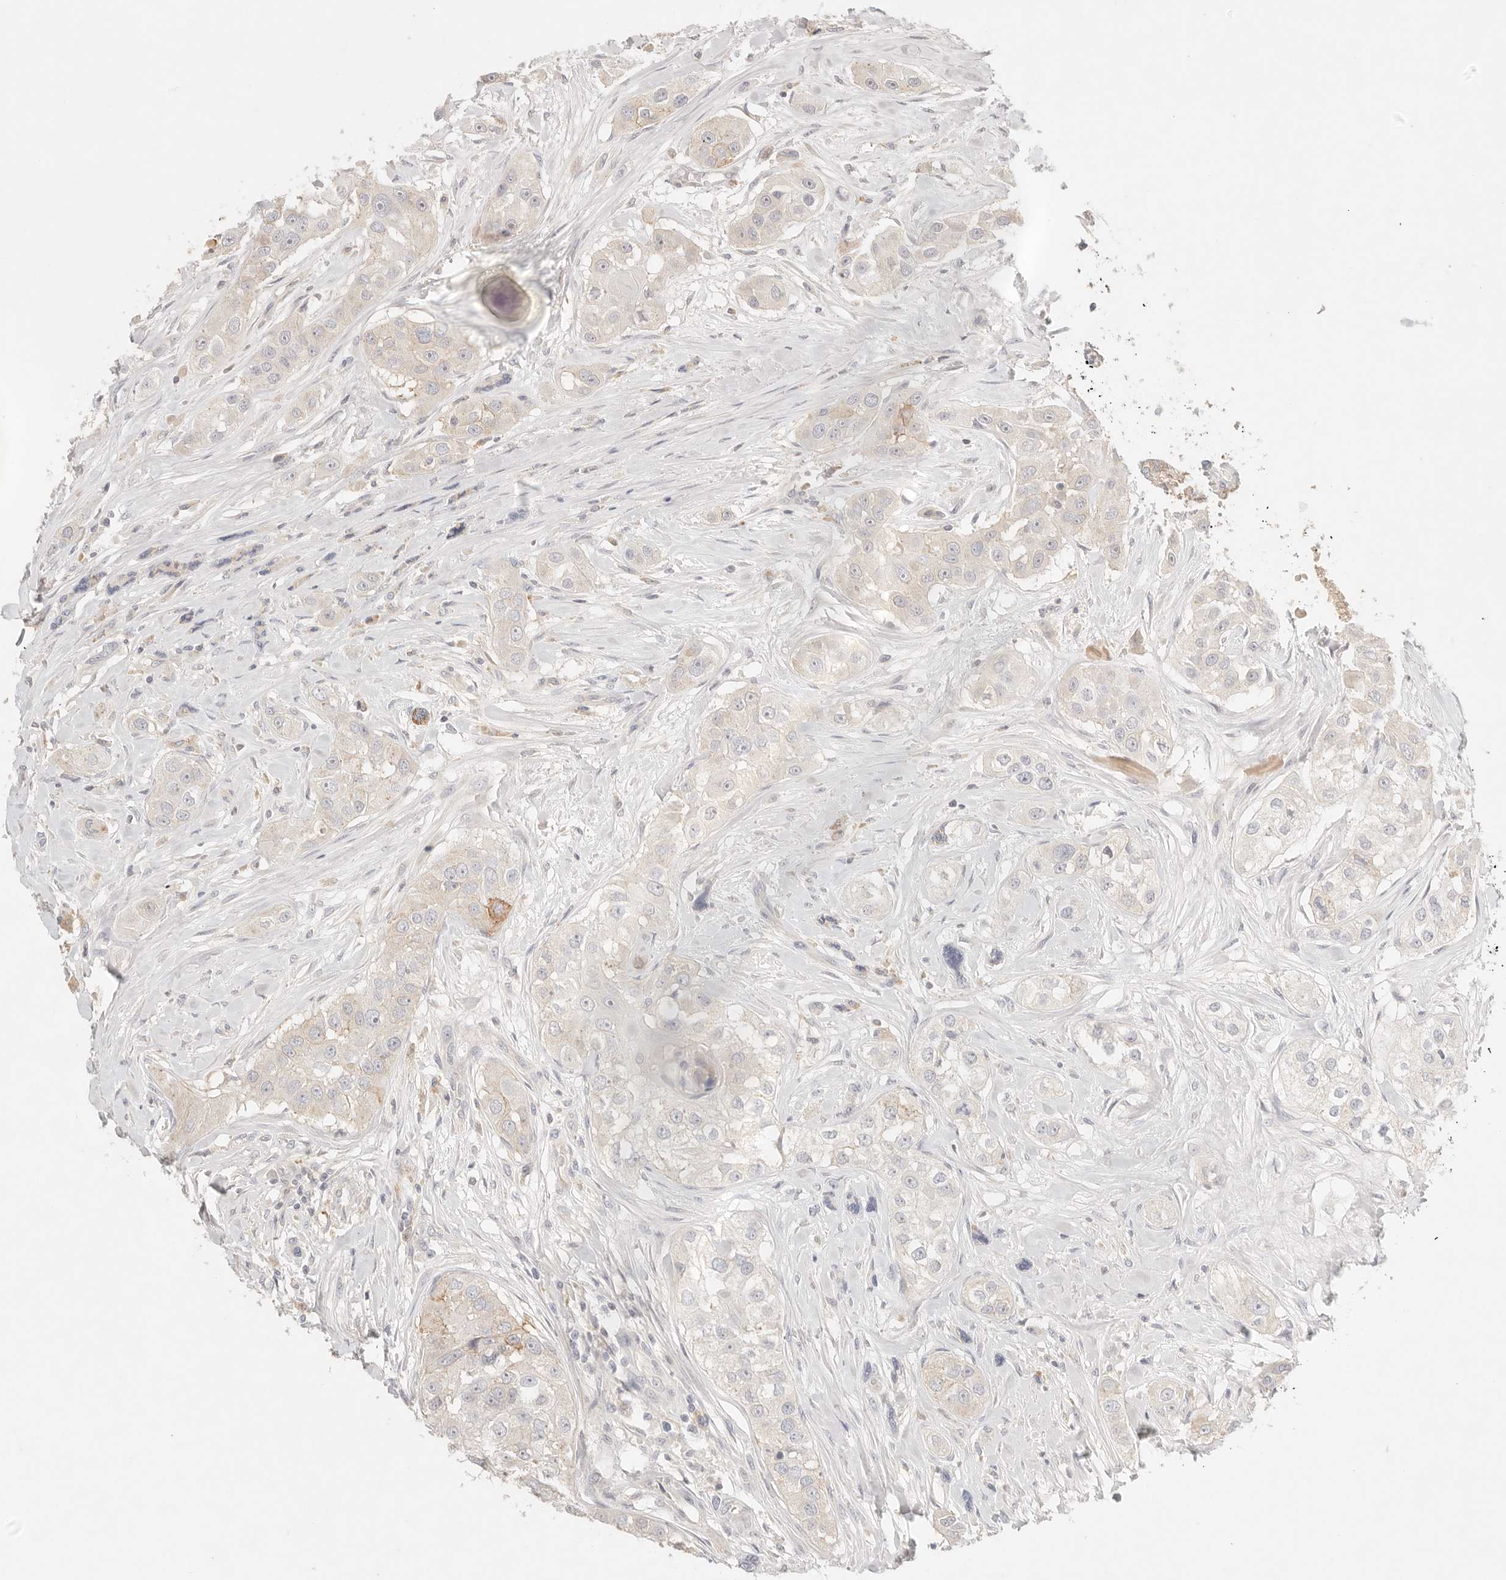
{"staining": {"intensity": "negative", "quantity": "none", "location": "none"}, "tissue": "head and neck cancer", "cell_type": "Tumor cells", "image_type": "cancer", "snomed": [{"axis": "morphology", "description": "Normal tissue, NOS"}, {"axis": "morphology", "description": "Squamous cell carcinoma, NOS"}, {"axis": "topography", "description": "Skeletal muscle"}, {"axis": "topography", "description": "Head-Neck"}], "caption": "The micrograph demonstrates no staining of tumor cells in head and neck cancer.", "gene": "CEP120", "patient": {"sex": "male", "age": 51}}